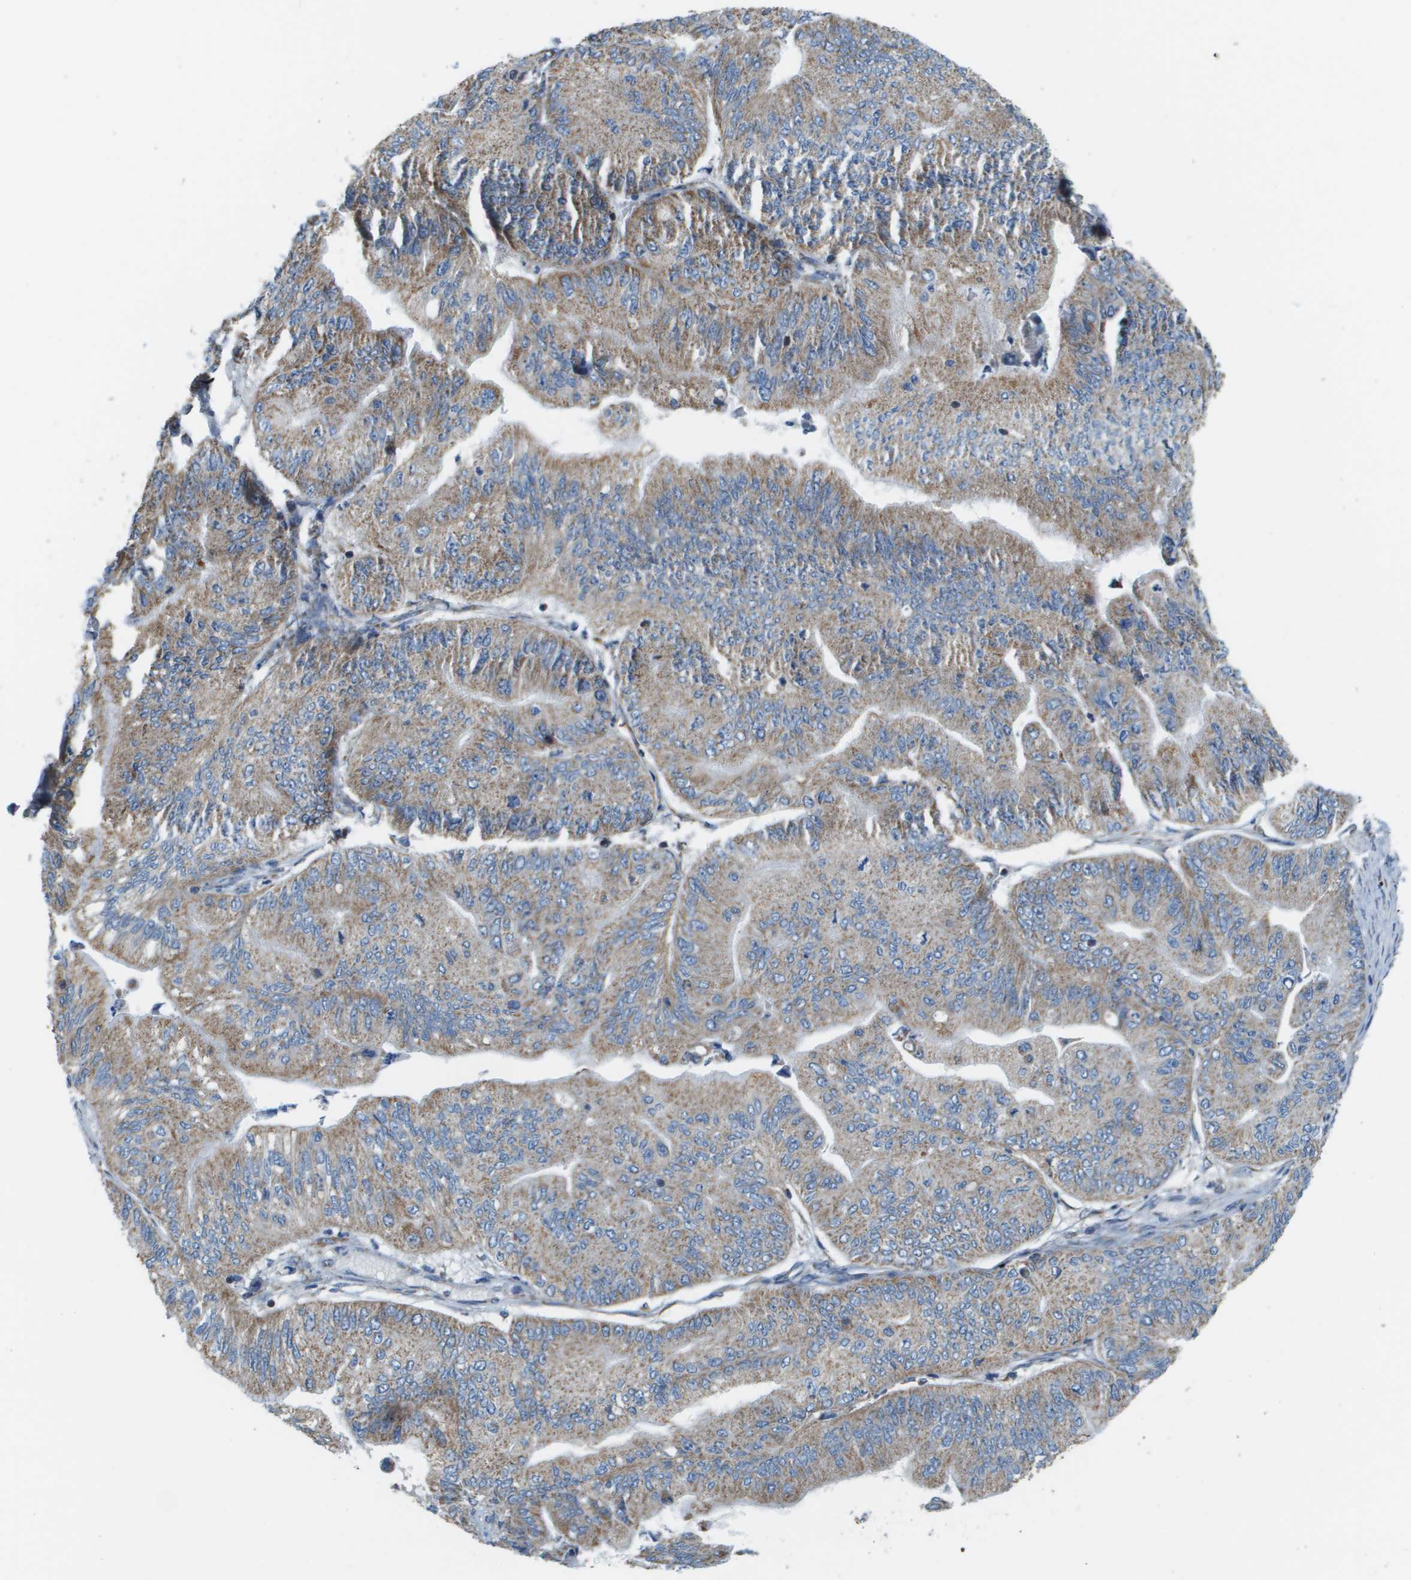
{"staining": {"intensity": "moderate", "quantity": ">75%", "location": "cytoplasmic/membranous"}, "tissue": "ovarian cancer", "cell_type": "Tumor cells", "image_type": "cancer", "snomed": [{"axis": "morphology", "description": "Cystadenocarcinoma, mucinous, NOS"}, {"axis": "topography", "description": "Ovary"}], "caption": "Human ovarian cancer (mucinous cystadenocarcinoma) stained with a protein marker reveals moderate staining in tumor cells.", "gene": "TAOK3", "patient": {"sex": "female", "age": 61}}